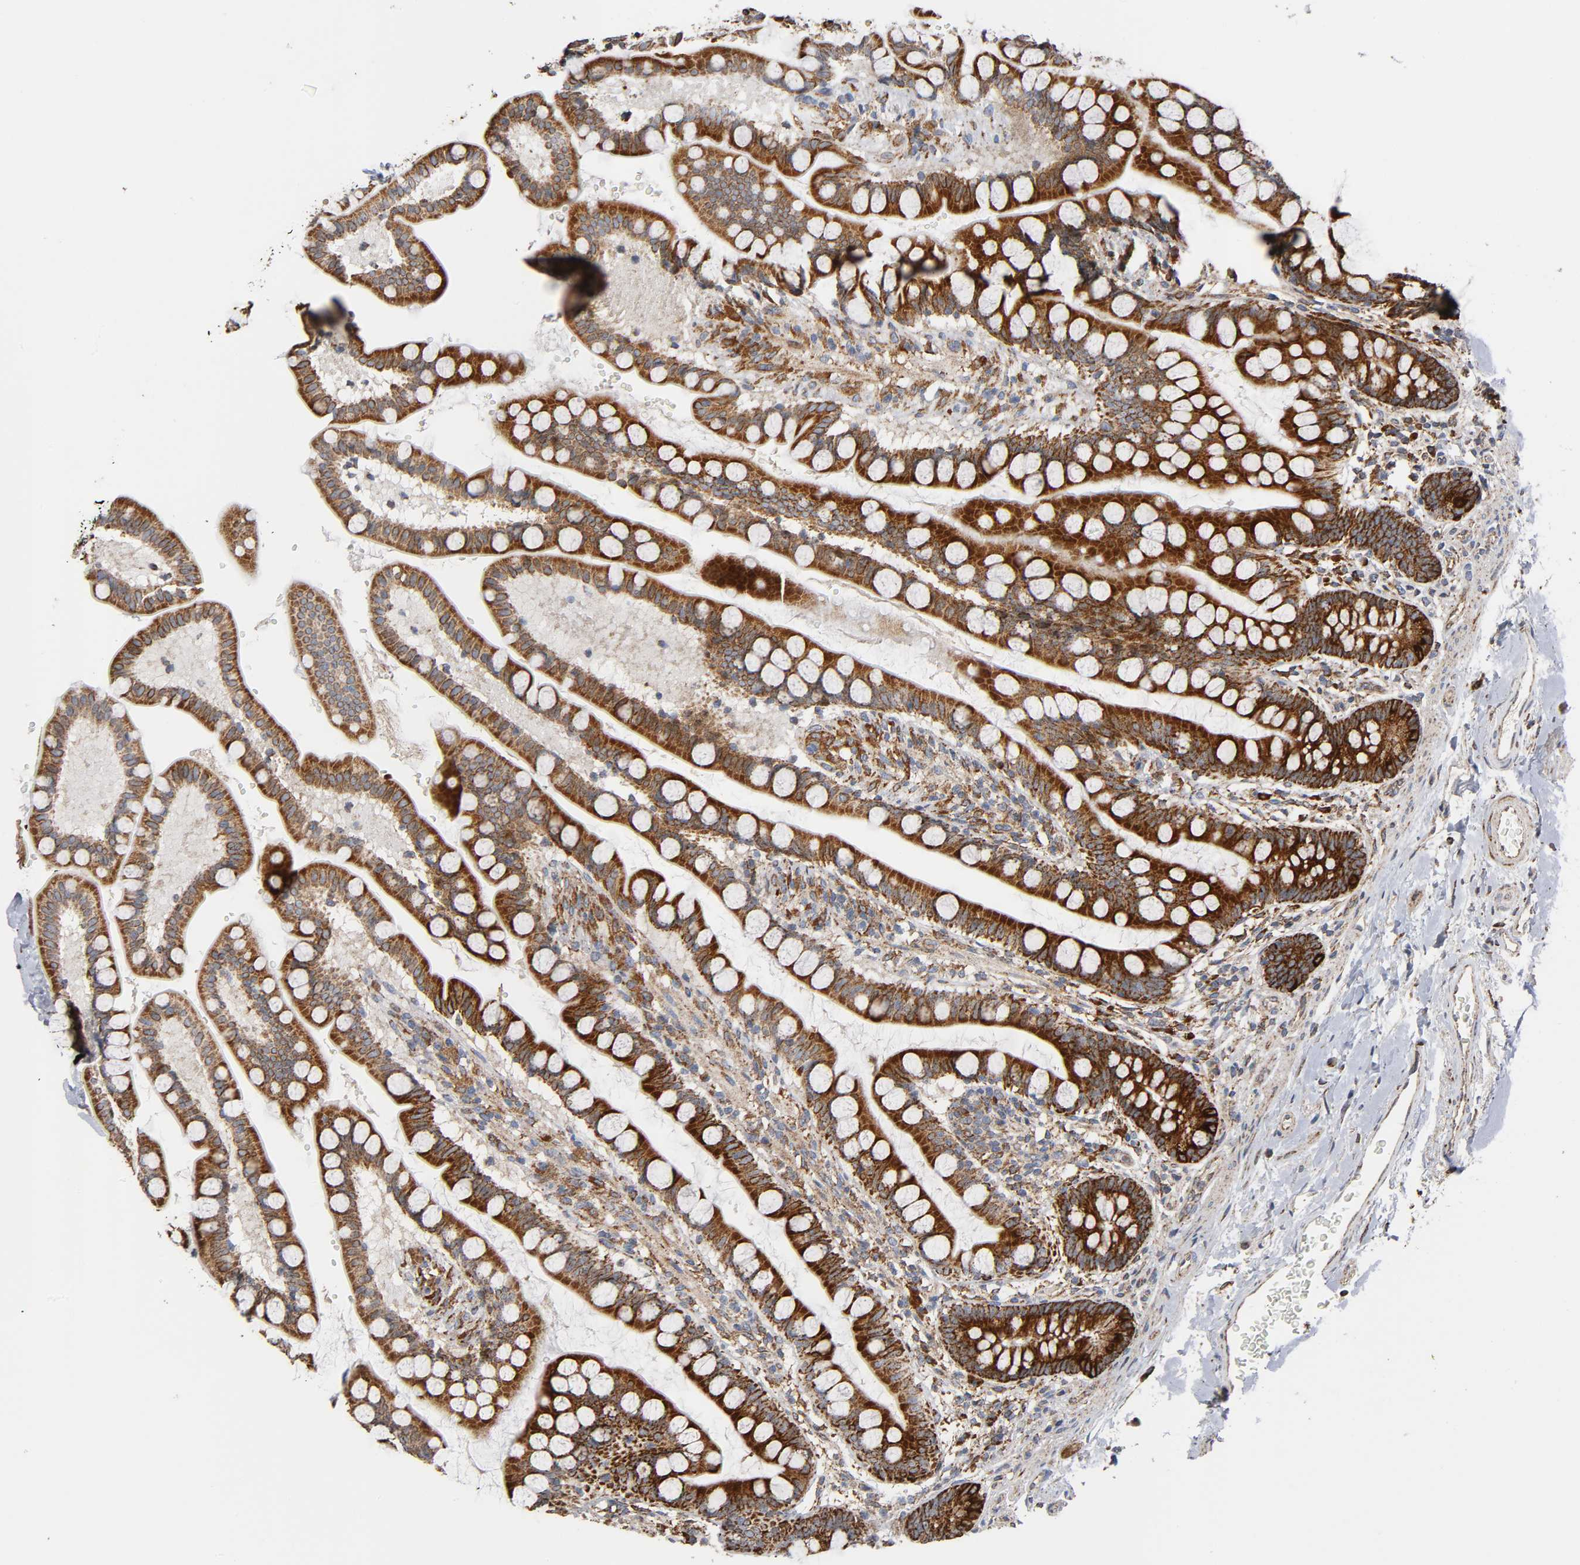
{"staining": {"intensity": "moderate", "quantity": ">75%", "location": "cytoplasmic/membranous"}, "tissue": "small intestine", "cell_type": "Glandular cells", "image_type": "normal", "snomed": [{"axis": "morphology", "description": "Normal tissue, NOS"}, {"axis": "topography", "description": "Small intestine"}], "caption": "The histopathology image reveals staining of normal small intestine, revealing moderate cytoplasmic/membranous protein positivity (brown color) within glandular cells.", "gene": "MAP3K1", "patient": {"sex": "female", "age": 58}}